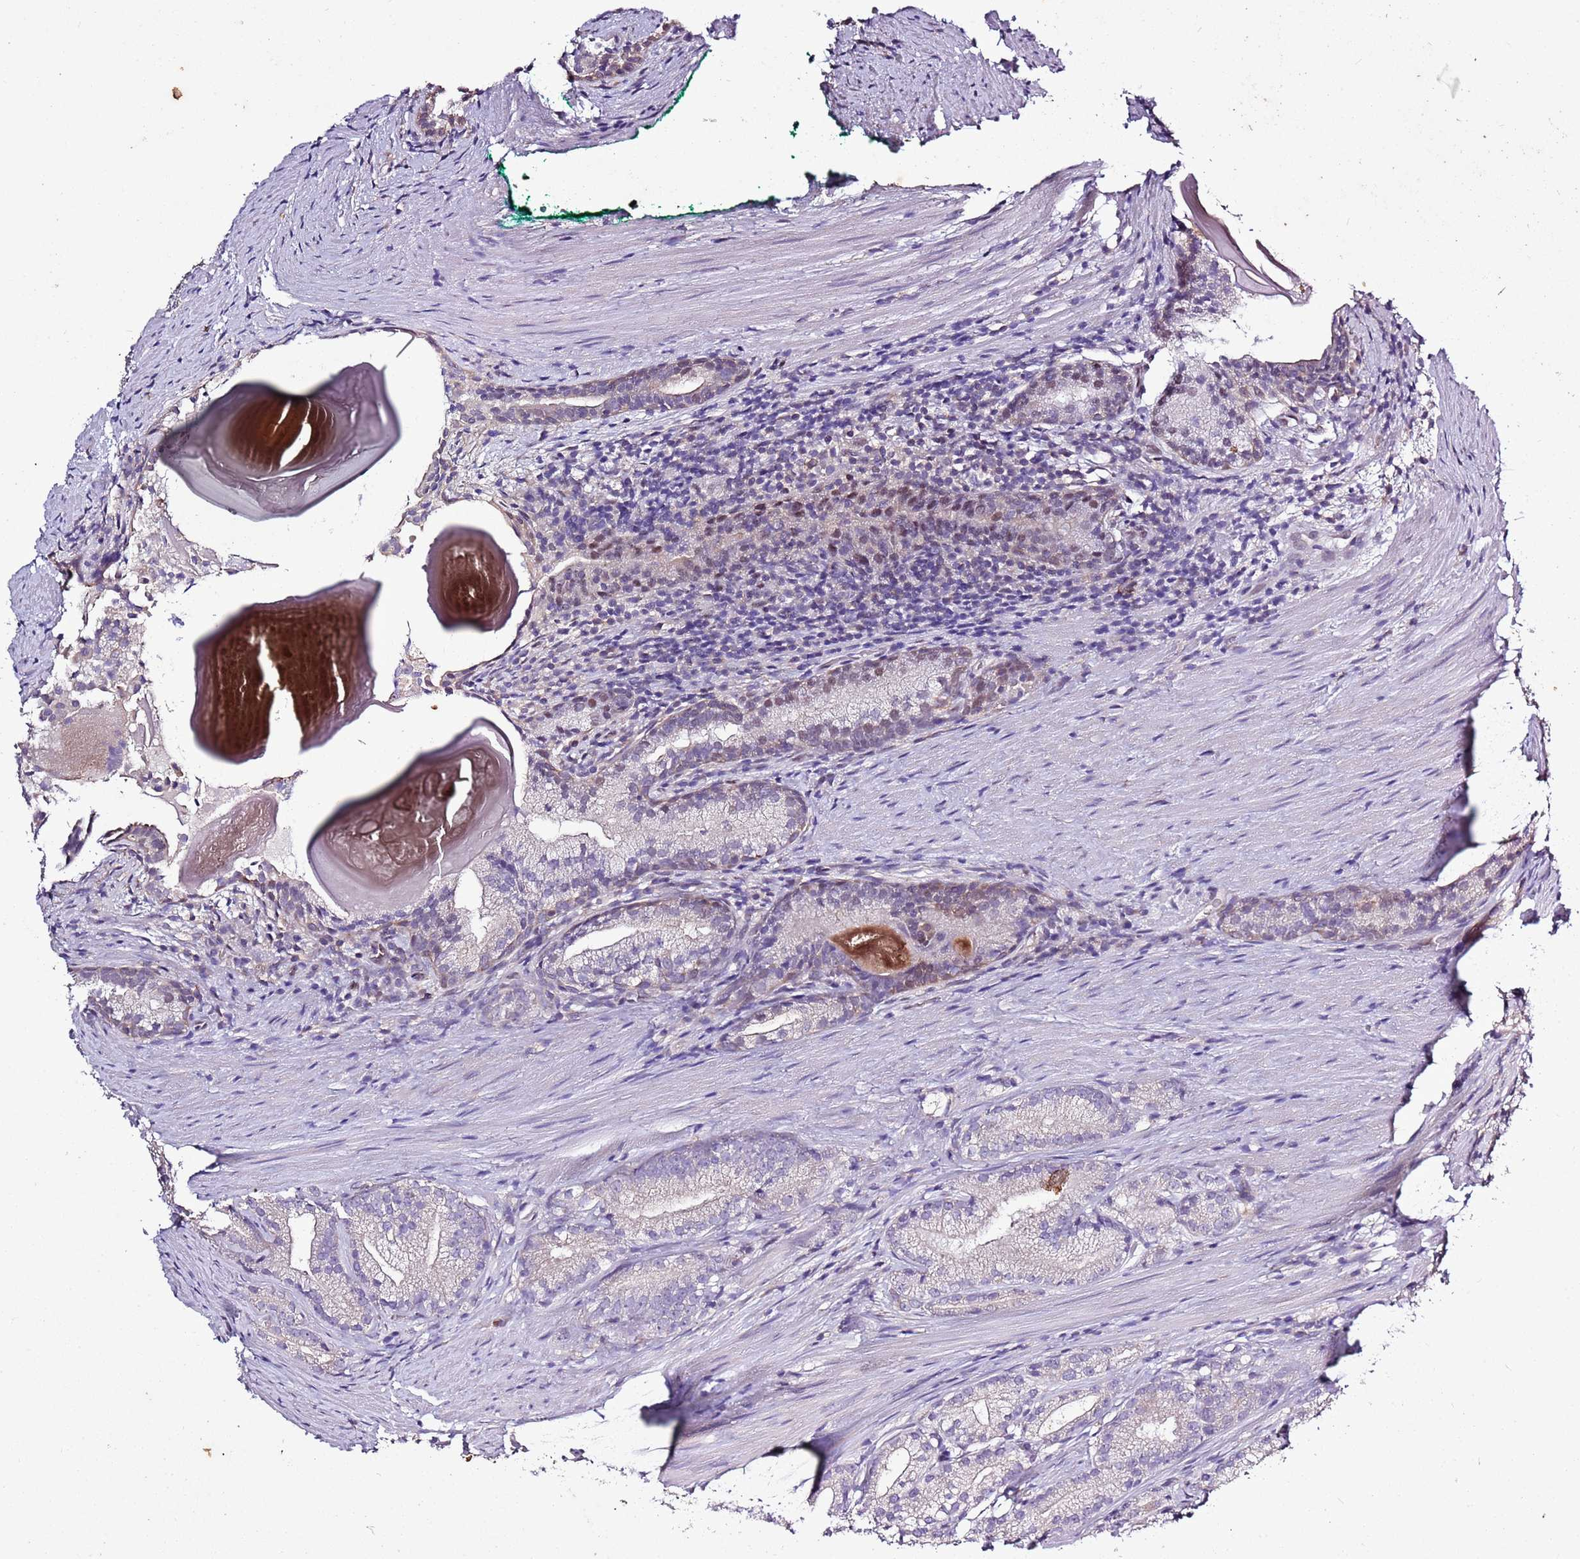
{"staining": {"intensity": "negative", "quantity": "none", "location": "none"}, "tissue": "prostate cancer", "cell_type": "Tumor cells", "image_type": "cancer", "snomed": [{"axis": "morphology", "description": "Adenocarcinoma, Low grade"}, {"axis": "topography", "description": "Prostate"}], "caption": "There is no significant expression in tumor cells of adenocarcinoma (low-grade) (prostate). (Immunohistochemistry, brightfield microscopy, high magnification).", "gene": "CAPN9", "patient": {"sex": "male", "age": 57}}